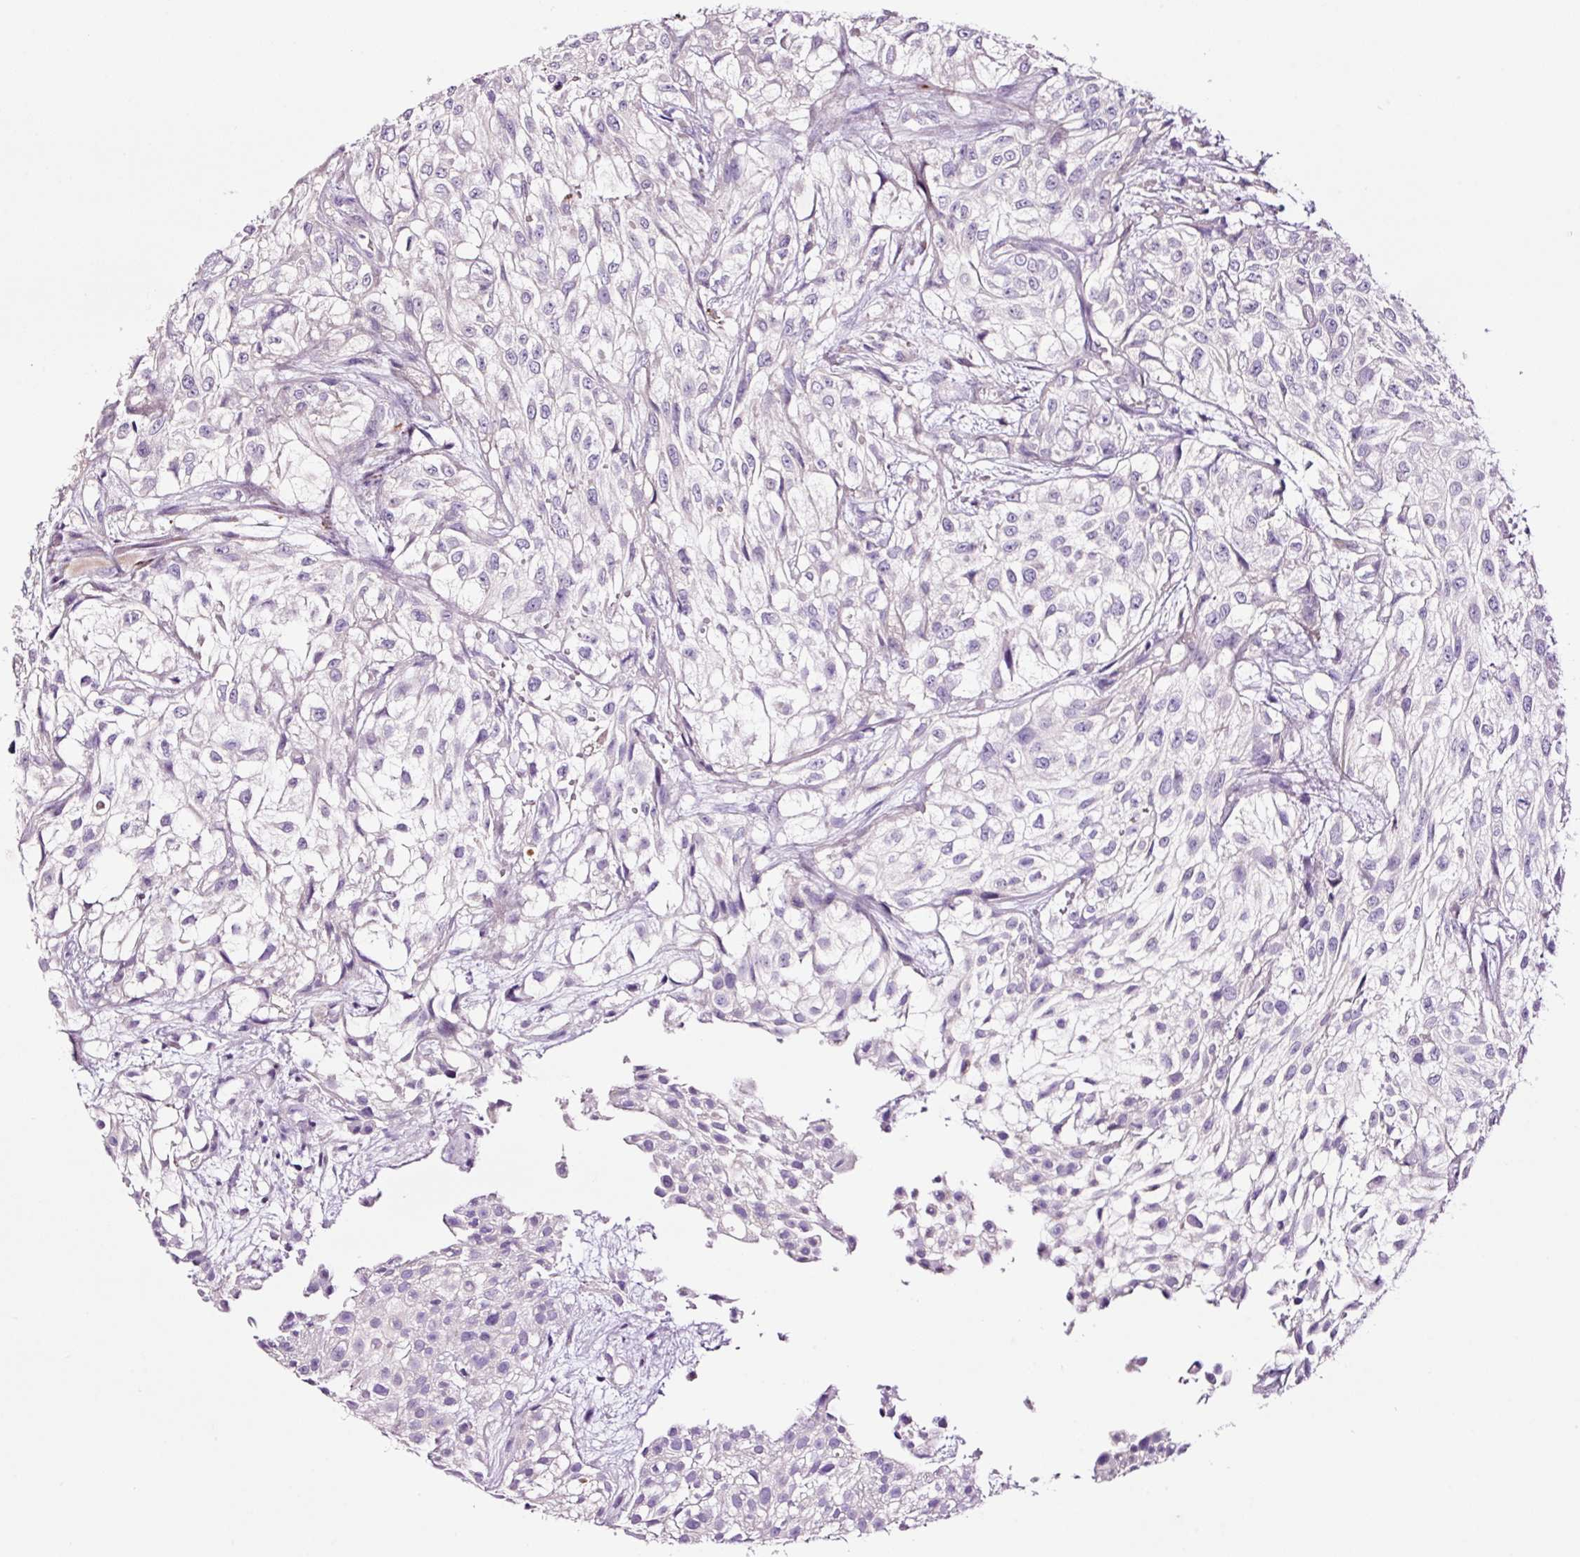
{"staining": {"intensity": "negative", "quantity": "none", "location": "none"}, "tissue": "urothelial cancer", "cell_type": "Tumor cells", "image_type": "cancer", "snomed": [{"axis": "morphology", "description": "Urothelial carcinoma, High grade"}, {"axis": "topography", "description": "Urinary bladder"}], "caption": "There is no significant expression in tumor cells of urothelial cancer.", "gene": "PAM", "patient": {"sex": "male", "age": 56}}